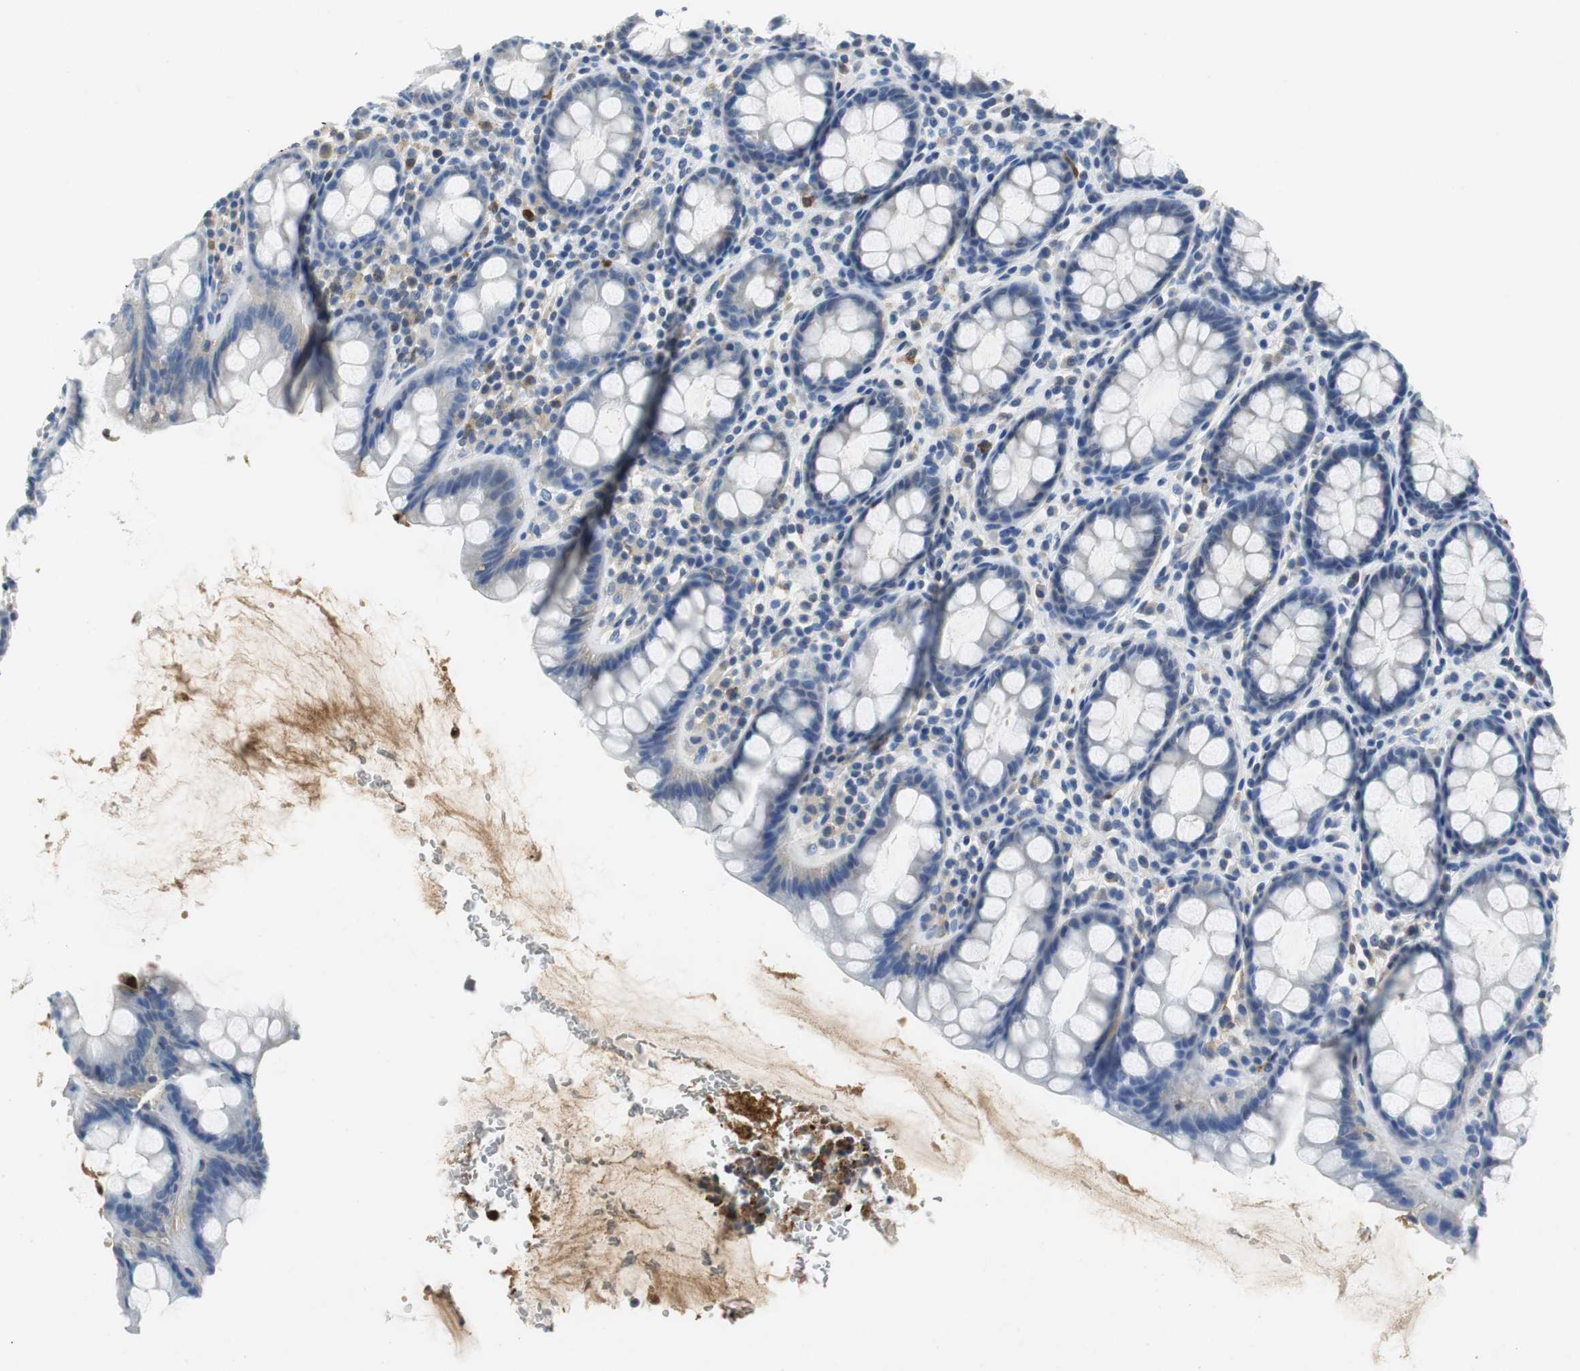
{"staining": {"intensity": "negative", "quantity": "none", "location": "none"}, "tissue": "rectum", "cell_type": "Glandular cells", "image_type": "normal", "snomed": [{"axis": "morphology", "description": "Normal tissue, NOS"}, {"axis": "topography", "description": "Rectum"}], "caption": "Rectum stained for a protein using immunohistochemistry (IHC) displays no expression glandular cells.", "gene": "ORM1", "patient": {"sex": "male", "age": 92}}